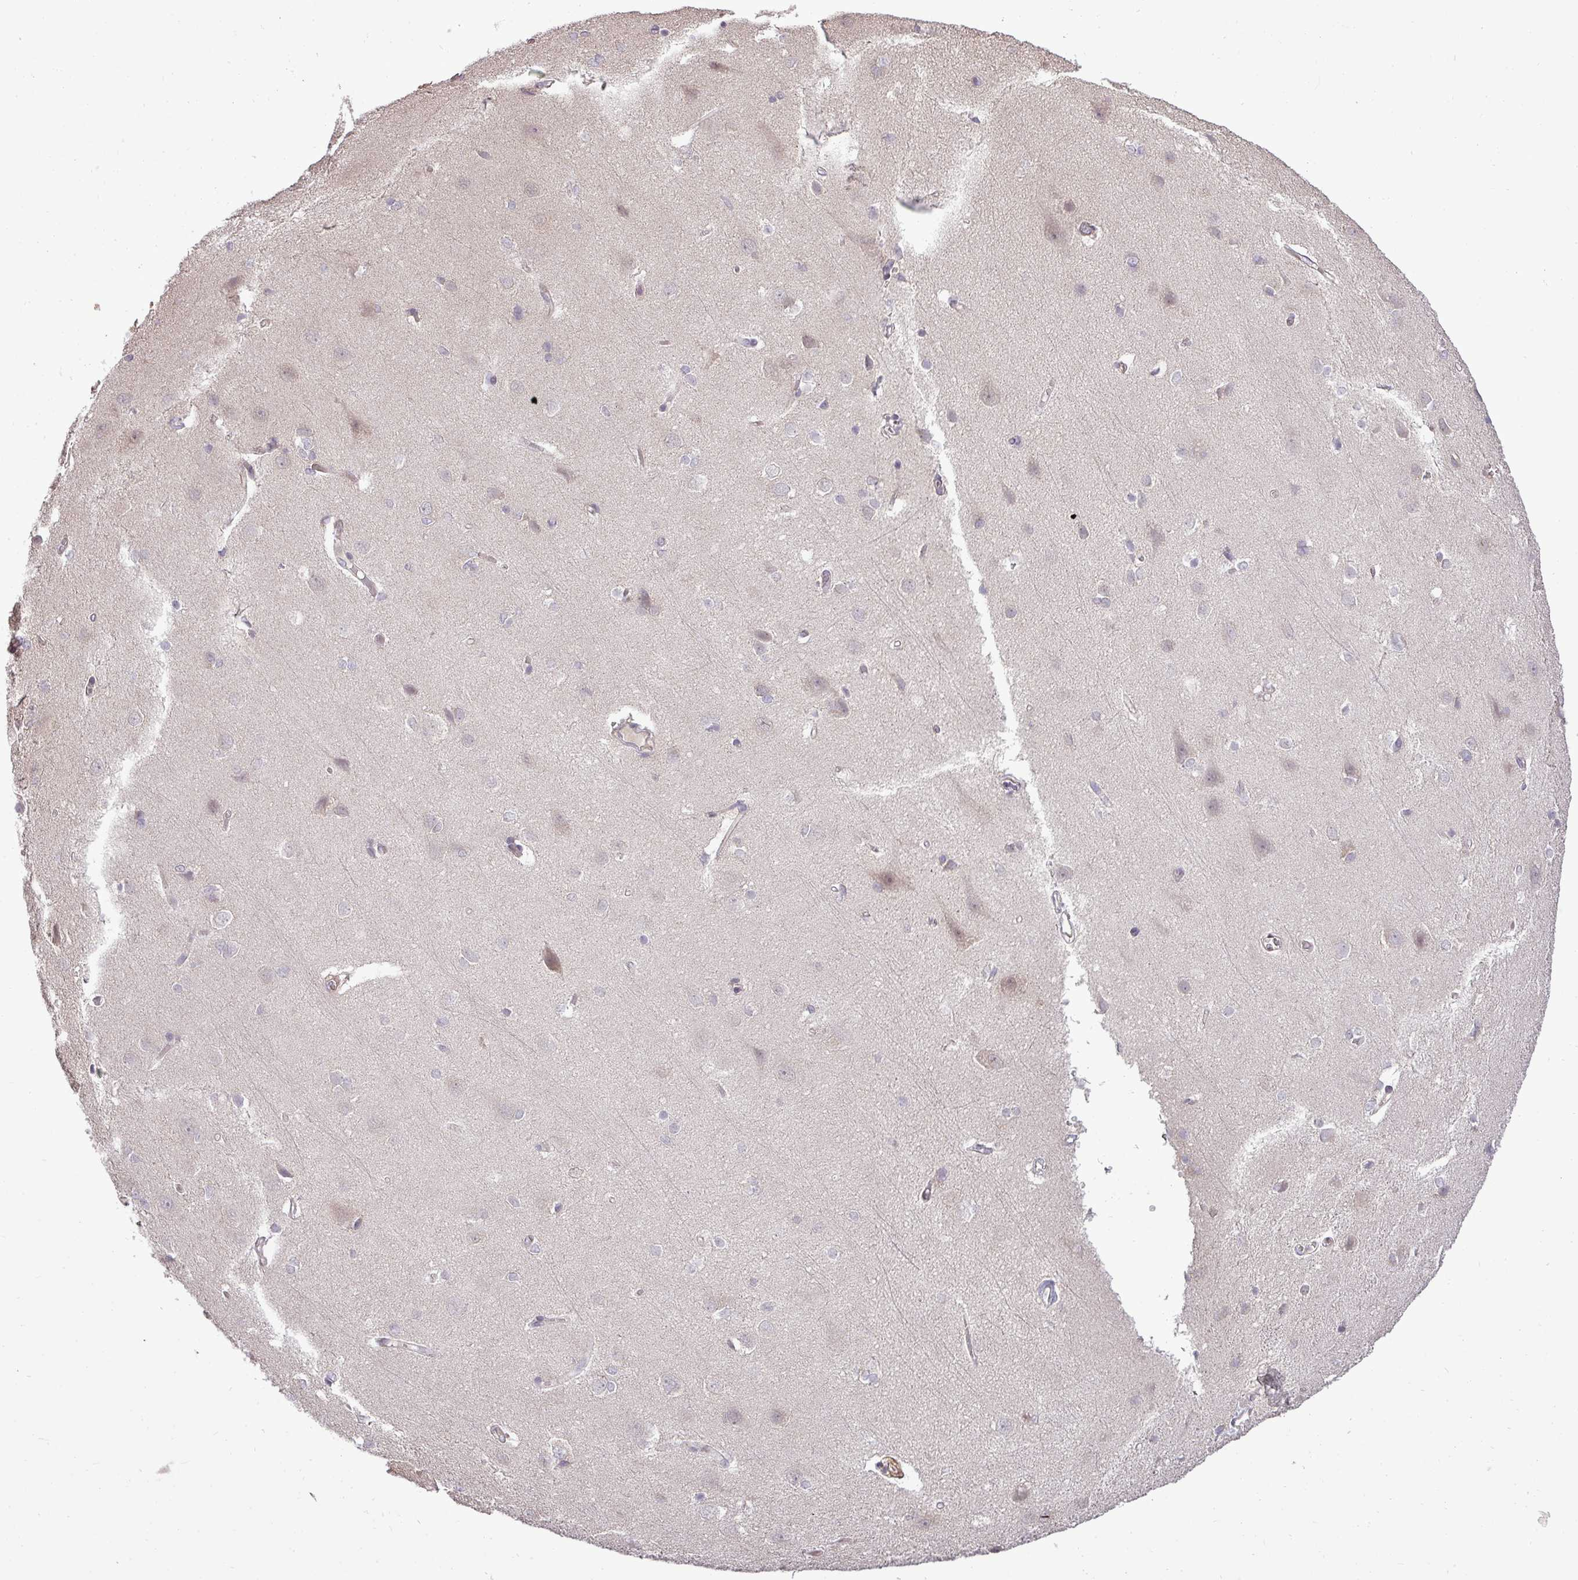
{"staining": {"intensity": "negative", "quantity": "none", "location": "none"}, "tissue": "cerebral cortex", "cell_type": "Endothelial cells", "image_type": "normal", "snomed": [{"axis": "morphology", "description": "Normal tissue, NOS"}, {"axis": "topography", "description": "Cerebral cortex"}], "caption": "Endothelial cells show no significant protein positivity in benign cerebral cortex.", "gene": "PDRG1", "patient": {"sex": "male", "age": 37}}